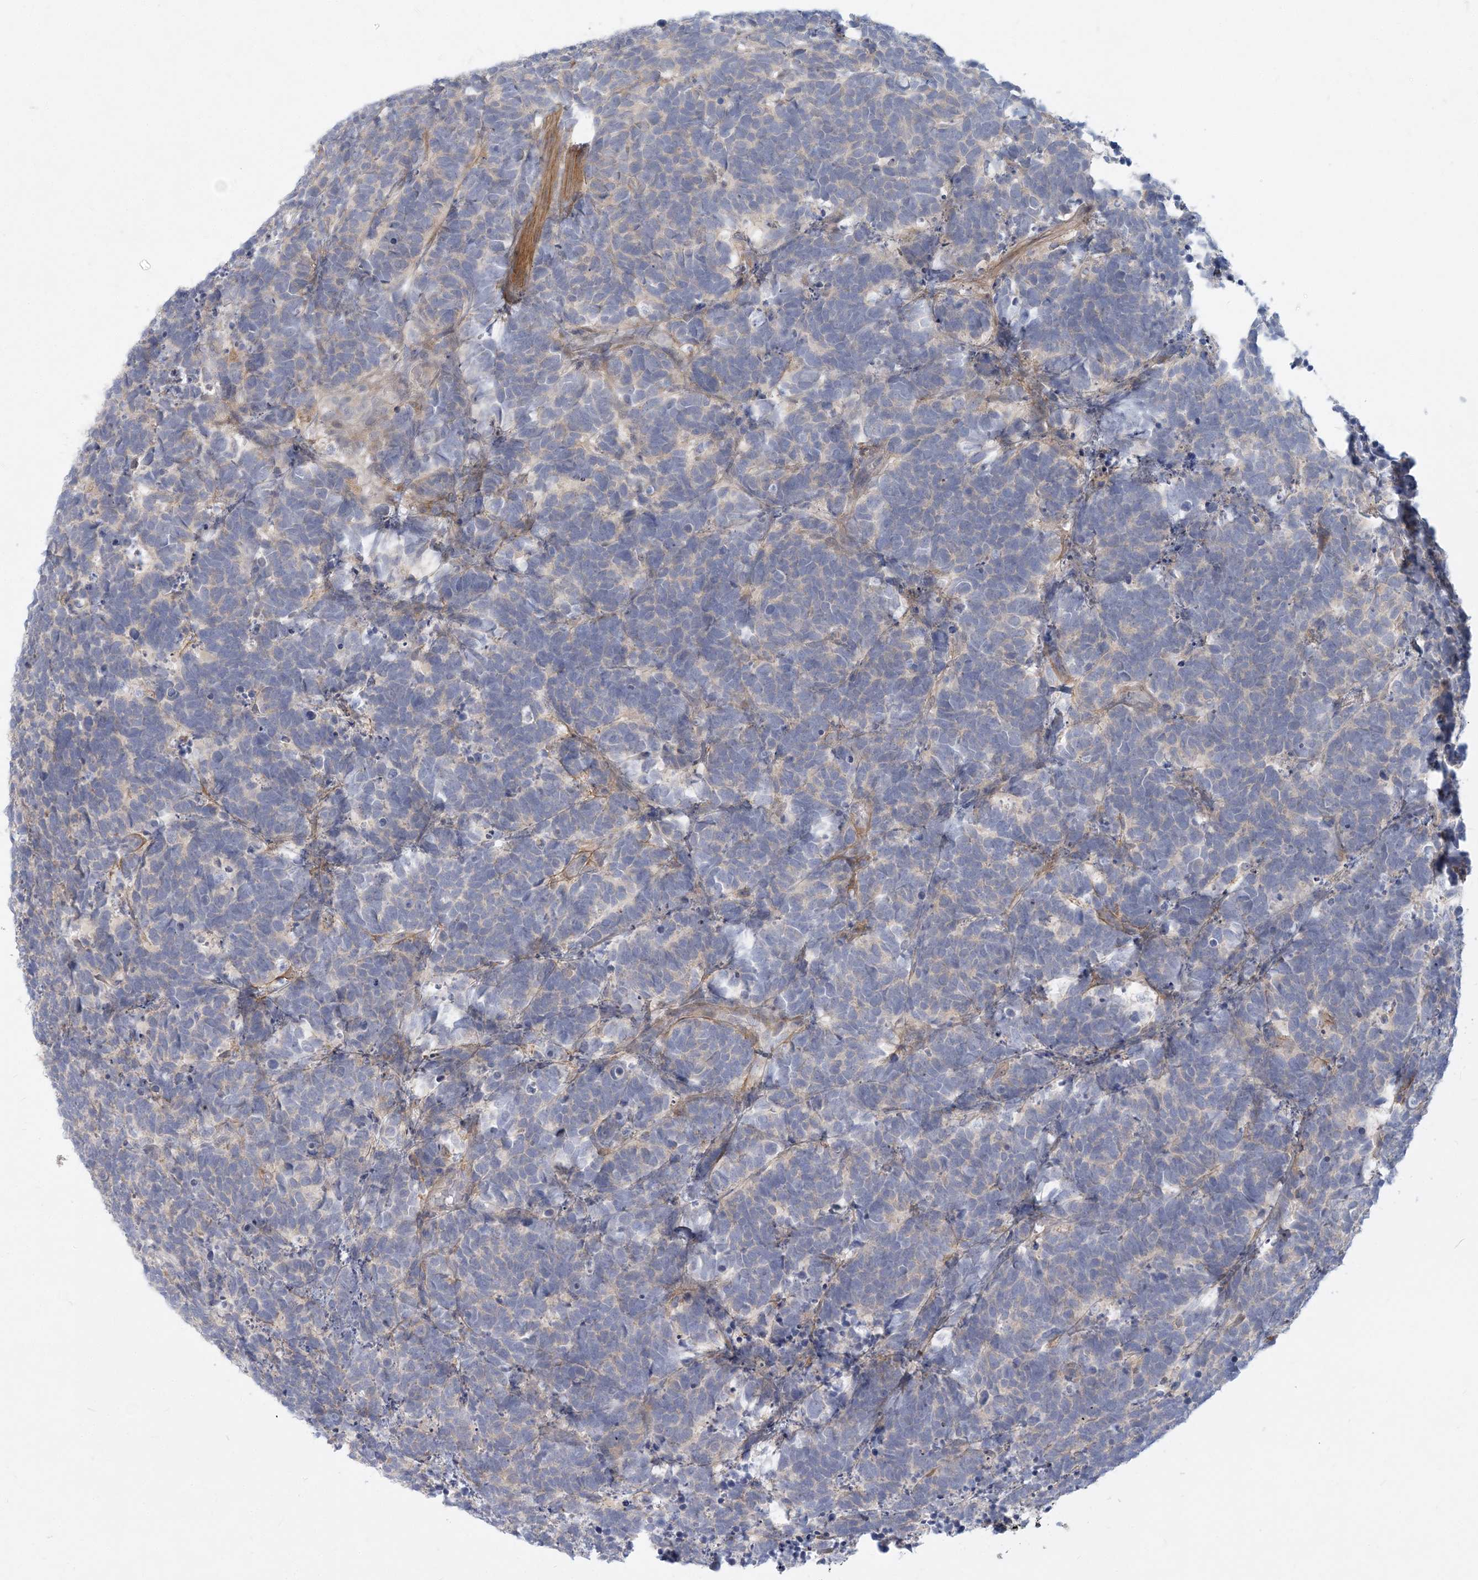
{"staining": {"intensity": "negative", "quantity": "none", "location": "none"}, "tissue": "carcinoid", "cell_type": "Tumor cells", "image_type": "cancer", "snomed": [{"axis": "morphology", "description": "Carcinoma, NOS"}, {"axis": "morphology", "description": "Carcinoid, malignant, NOS"}, {"axis": "topography", "description": "Urinary bladder"}], "caption": "High magnification brightfield microscopy of carcinoid (malignant) stained with DAB (brown) and counterstained with hematoxylin (blue): tumor cells show no significant positivity. (Immunohistochemistry (ihc), brightfield microscopy, high magnification).", "gene": "GMPPA", "patient": {"sex": "male", "age": 57}}